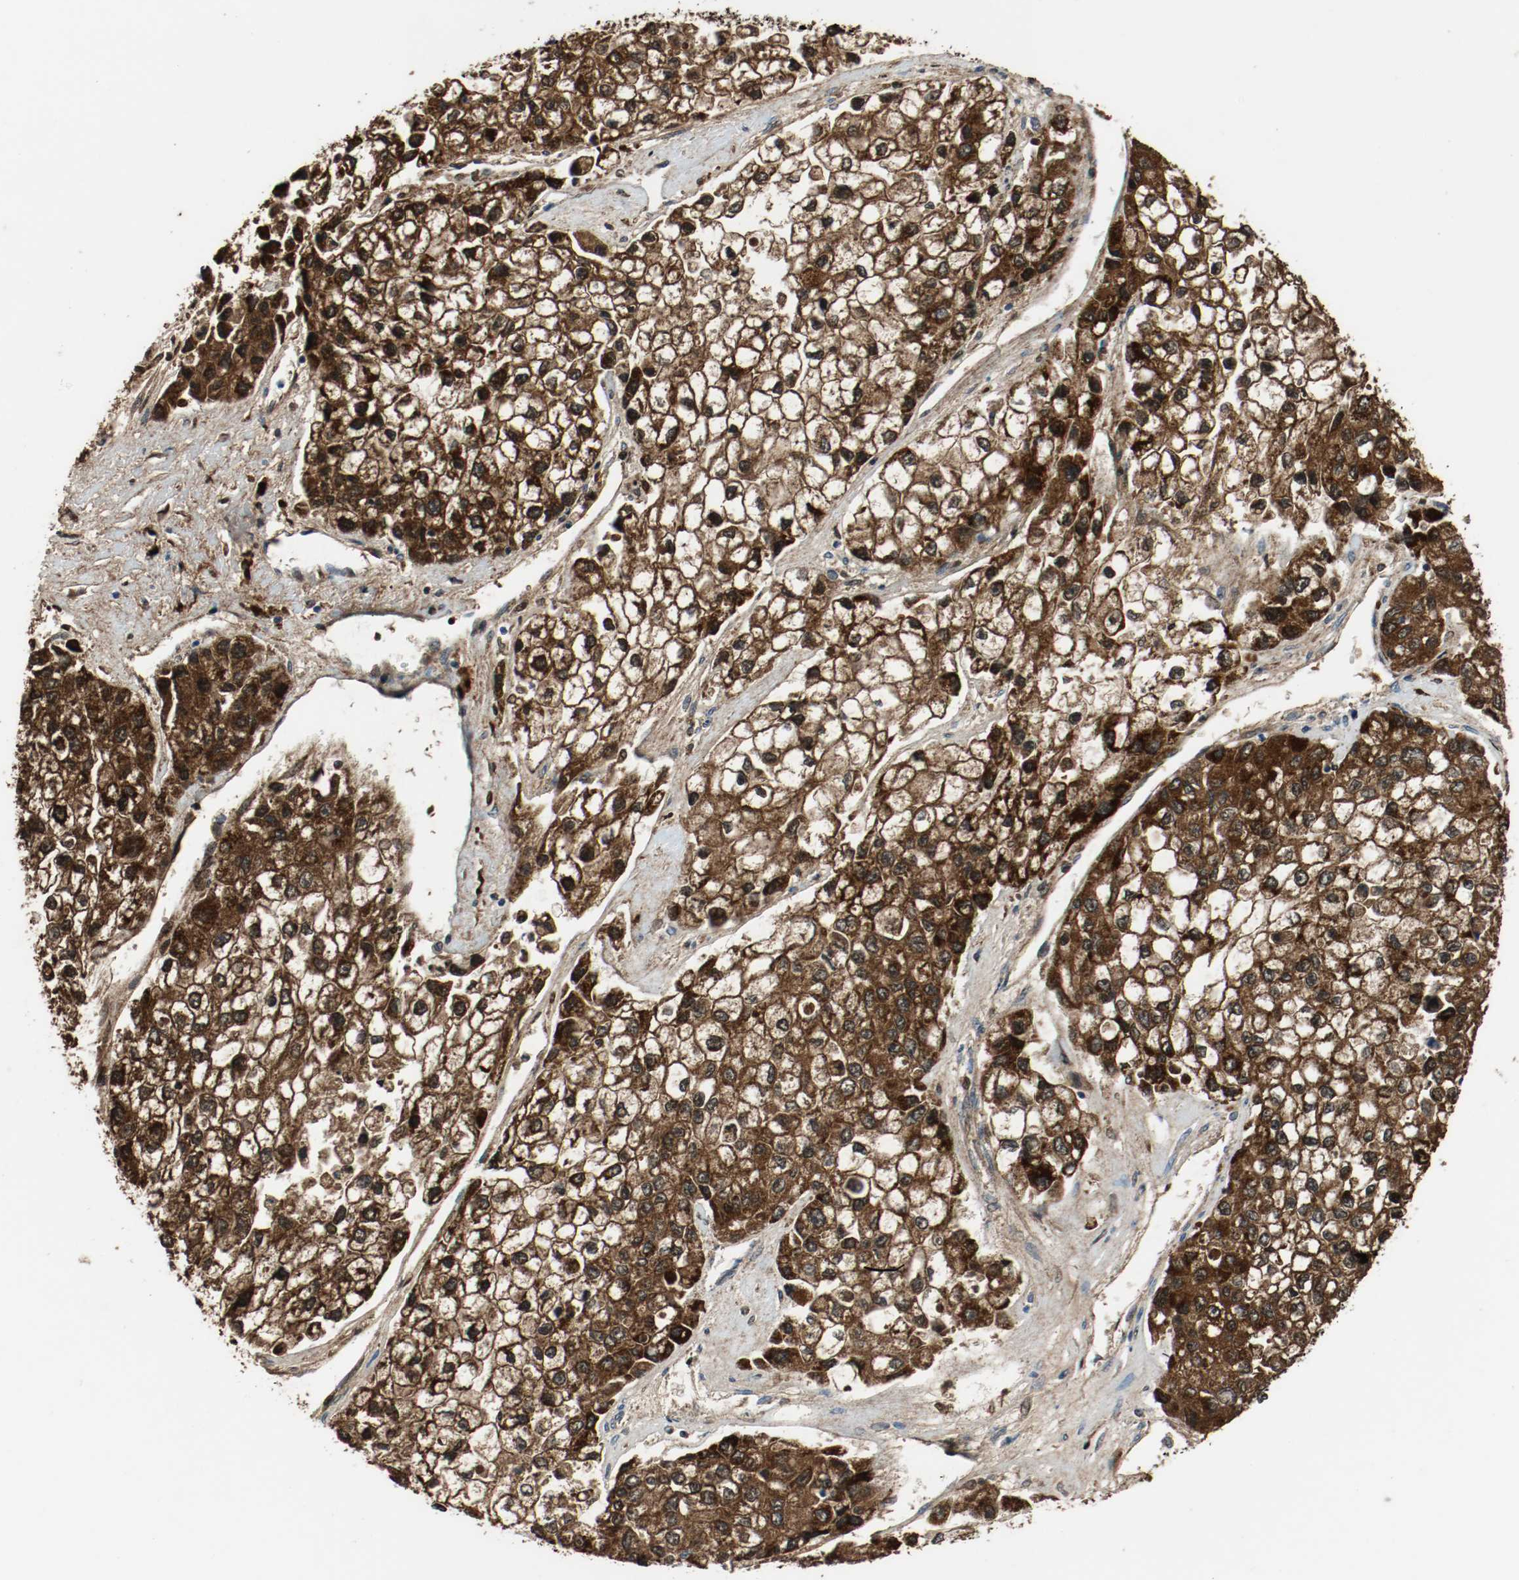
{"staining": {"intensity": "strong", "quantity": ">75%", "location": "cytoplasmic/membranous,nuclear"}, "tissue": "liver cancer", "cell_type": "Tumor cells", "image_type": "cancer", "snomed": [{"axis": "morphology", "description": "Carcinoma, Hepatocellular, NOS"}, {"axis": "topography", "description": "Liver"}], "caption": "Protein expression analysis of human hepatocellular carcinoma (liver) reveals strong cytoplasmic/membranous and nuclear expression in about >75% of tumor cells. (DAB IHC with brightfield microscopy, high magnification).", "gene": "ALDH4A1", "patient": {"sex": "female", "age": 66}}